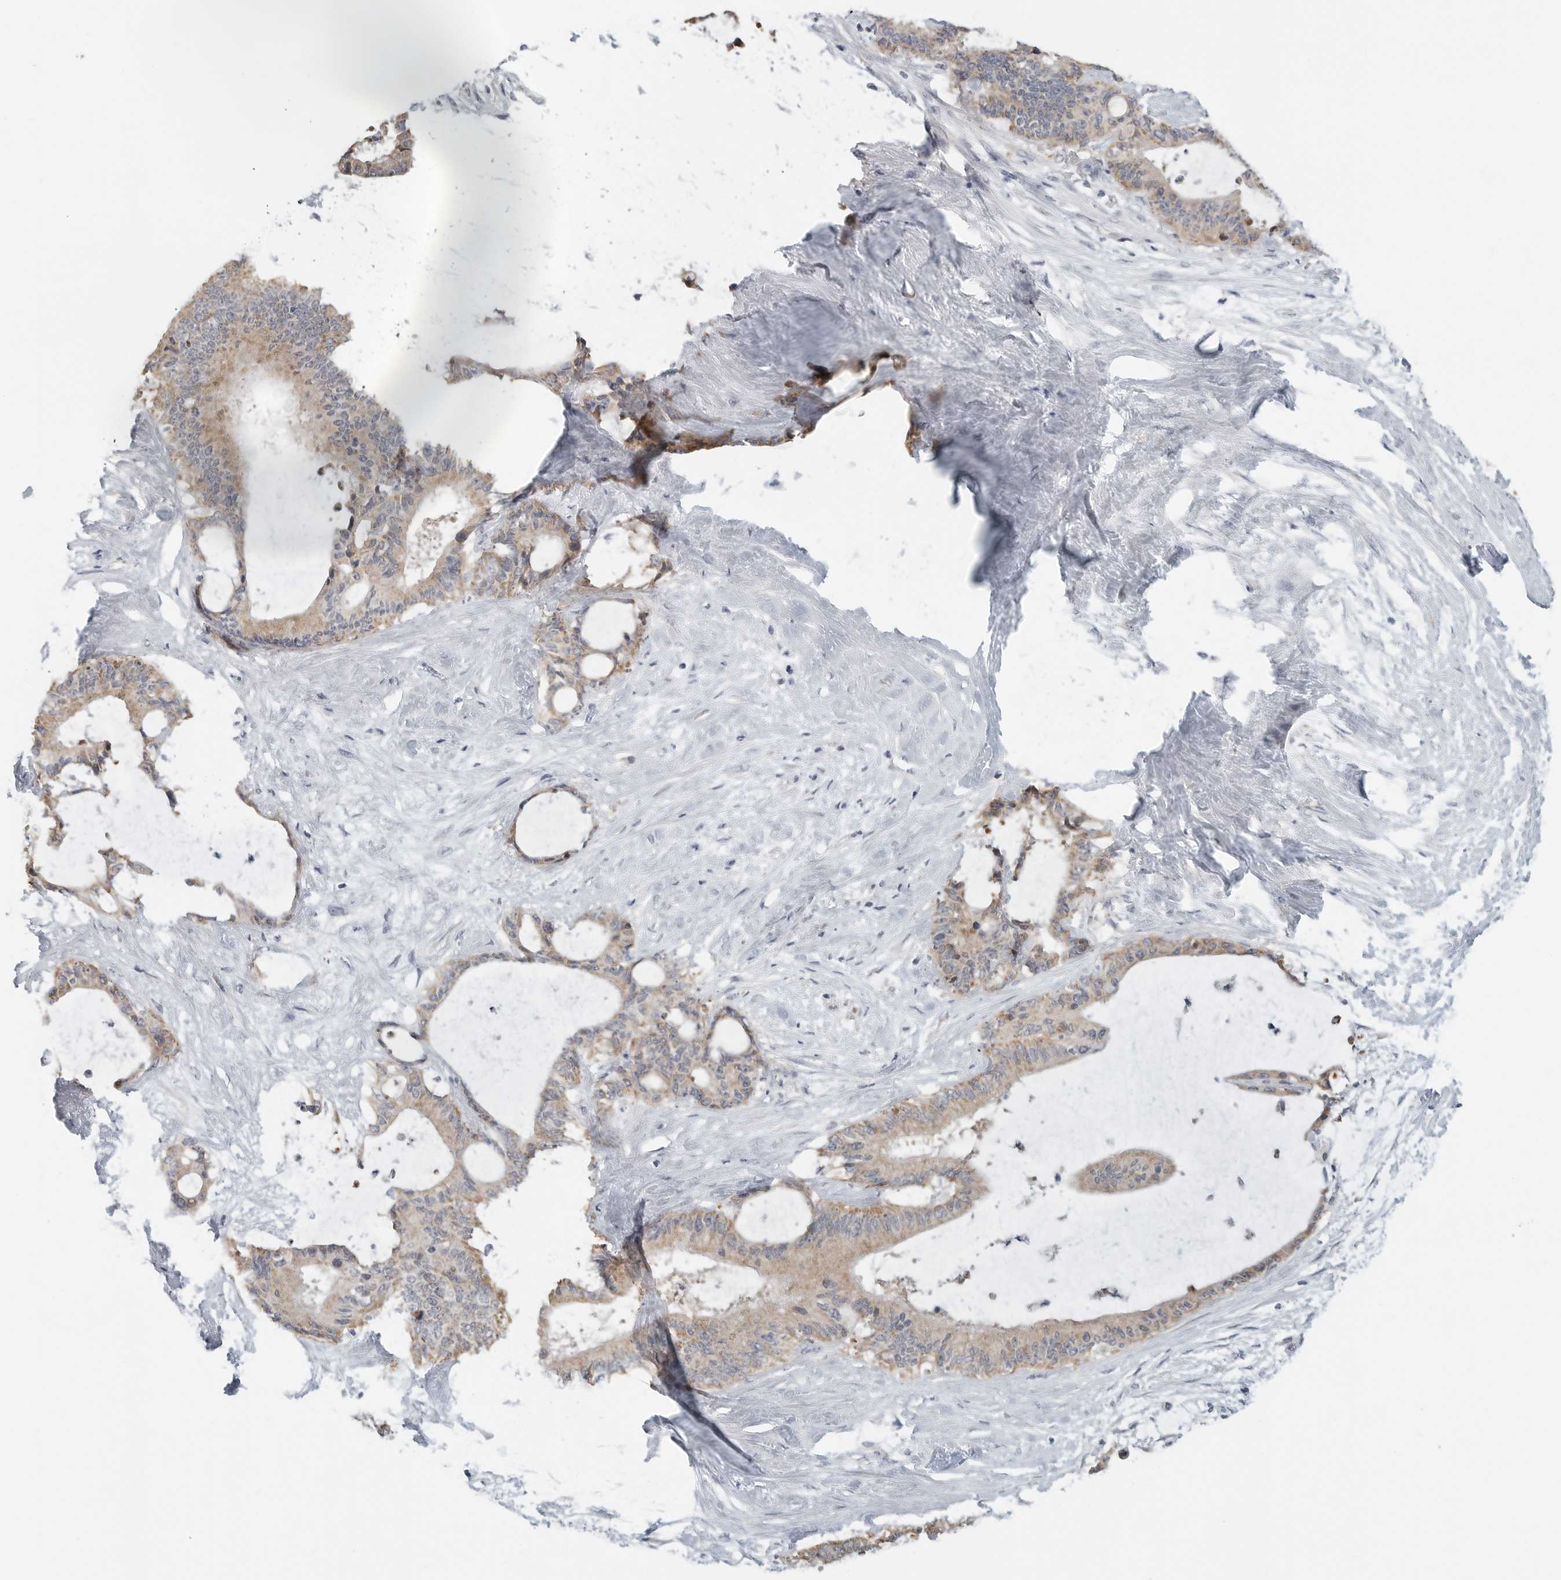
{"staining": {"intensity": "moderate", "quantity": ">75%", "location": "cytoplasmic/membranous"}, "tissue": "liver cancer", "cell_type": "Tumor cells", "image_type": "cancer", "snomed": [{"axis": "morphology", "description": "Normal tissue, NOS"}, {"axis": "morphology", "description": "Cholangiocarcinoma"}, {"axis": "topography", "description": "Liver"}, {"axis": "topography", "description": "Peripheral nerve tissue"}], "caption": "Immunohistochemical staining of liver cancer (cholangiocarcinoma) demonstrates medium levels of moderate cytoplasmic/membranous staining in approximately >75% of tumor cells. (Brightfield microscopy of DAB IHC at high magnification).", "gene": "IL12RB2", "patient": {"sex": "female", "age": 73}}